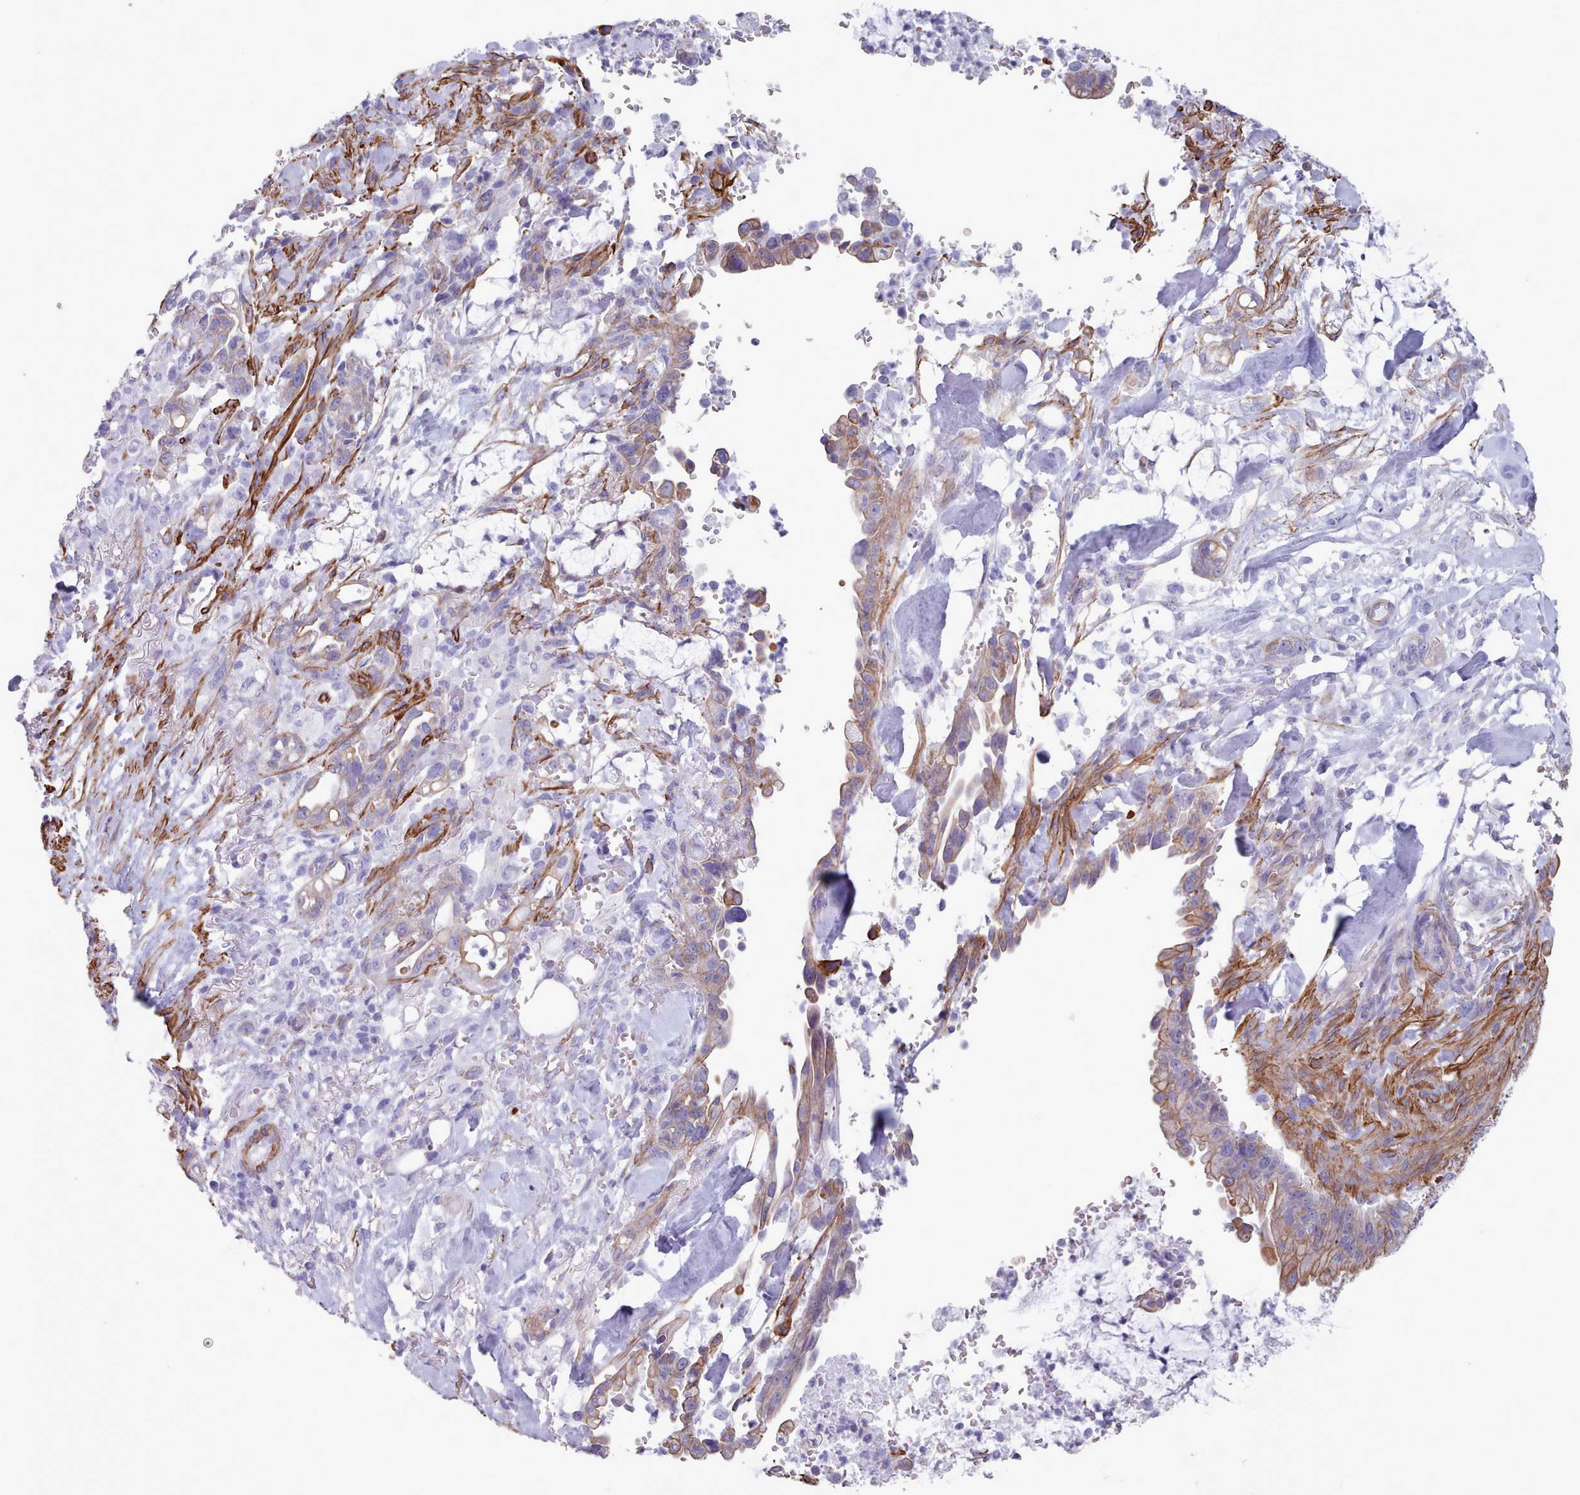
{"staining": {"intensity": "moderate", "quantity": "25%-75%", "location": "cytoplasmic/membranous"}, "tissue": "pancreatic cancer", "cell_type": "Tumor cells", "image_type": "cancer", "snomed": [{"axis": "morphology", "description": "Adenocarcinoma, NOS"}, {"axis": "topography", "description": "Pancreas"}], "caption": "Tumor cells exhibit medium levels of moderate cytoplasmic/membranous positivity in approximately 25%-75% of cells in human pancreatic cancer (adenocarcinoma).", "gene": "FPGS", "patient": {"sex": "male", "age": 44}}